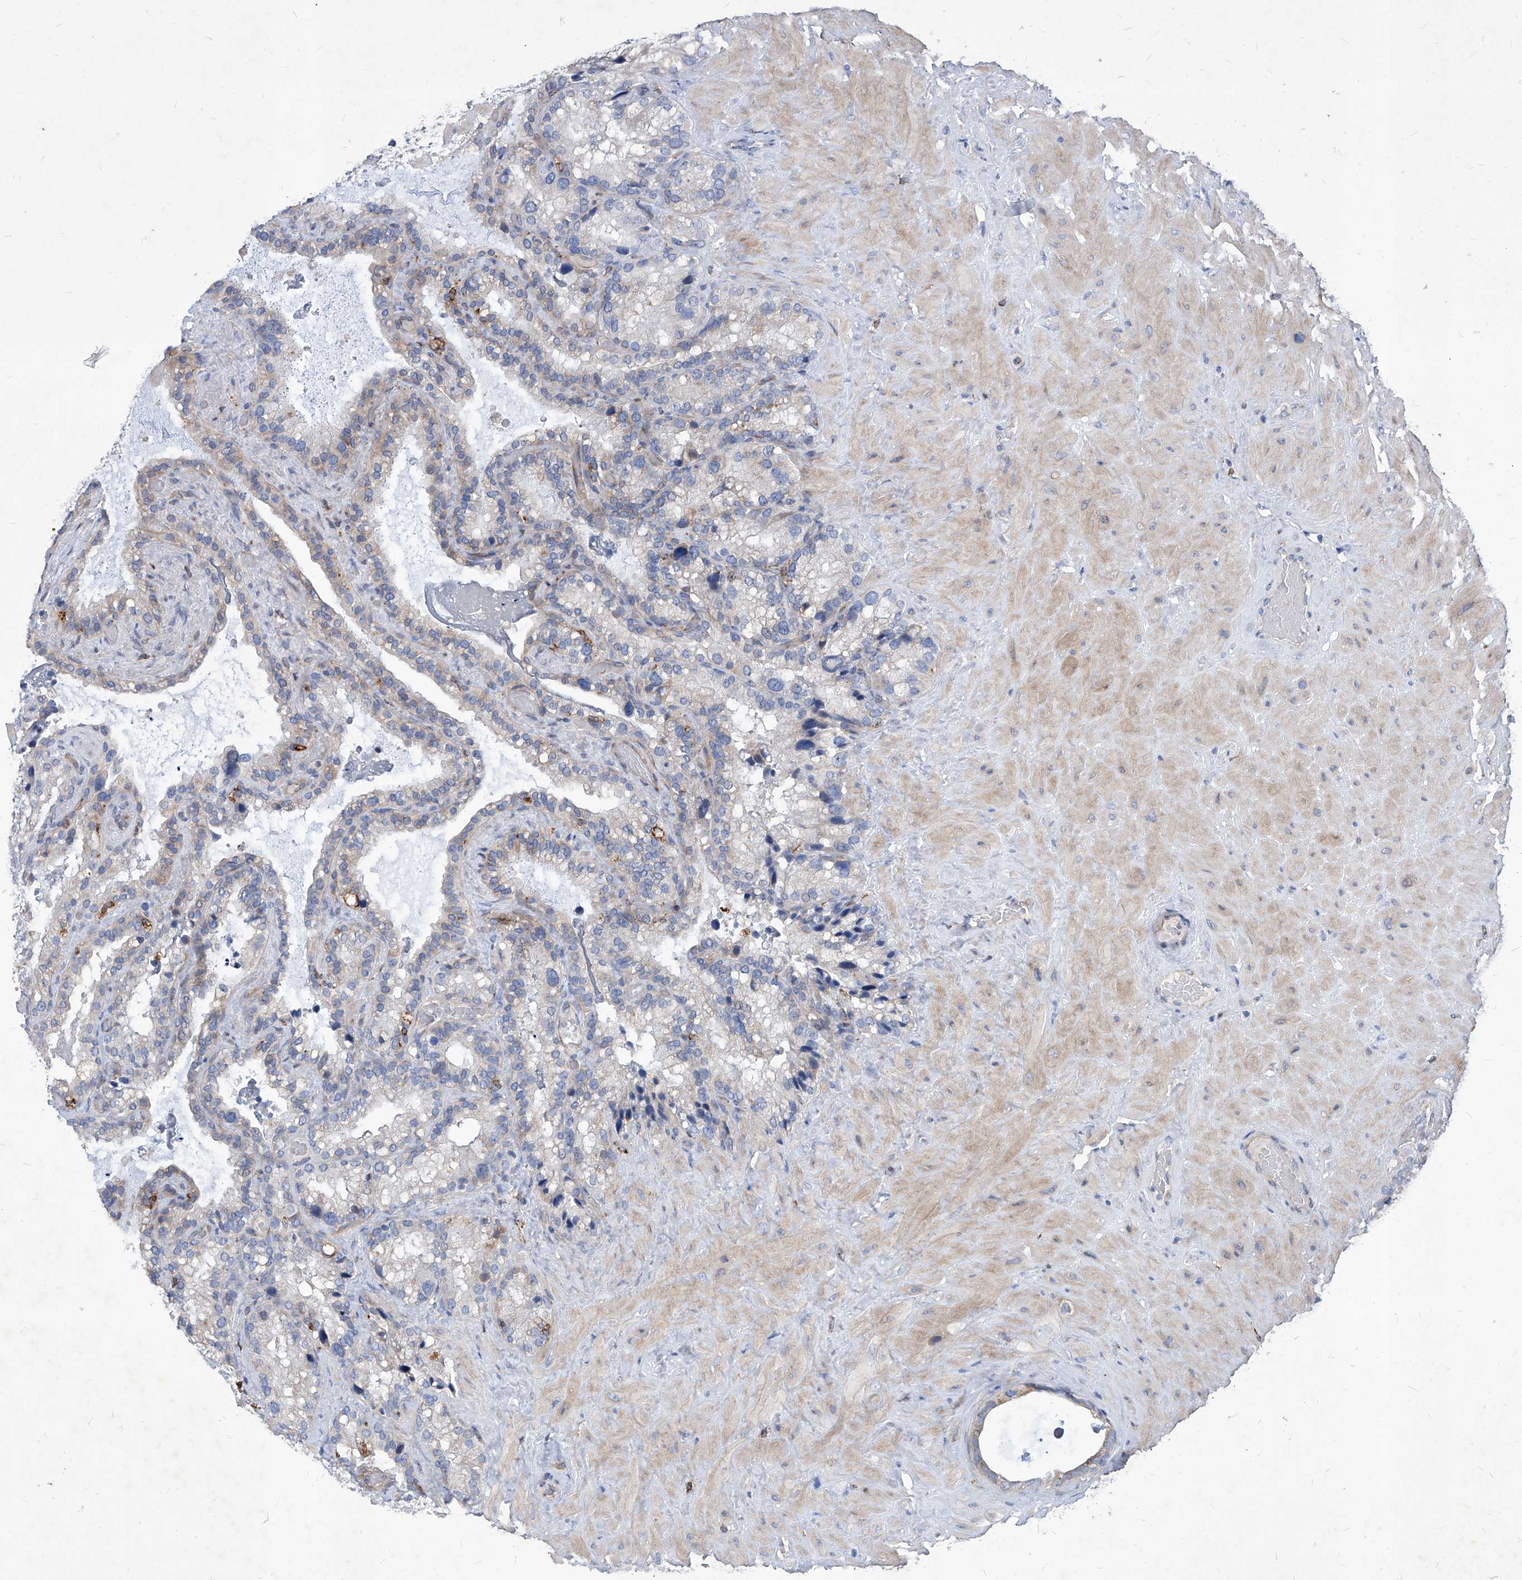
{"staining": {"intensity": "negative", "quantity": "none", "location": "none"}, "tissue": "seminal vesicle", "cell_type": "Glandular cells", "image_type": "normal", "snomed": [{"axis": "morphology", "description": "Normal tissue, NOS"}, {"axis": "topography", "description": "Prostate"}, {"axis": "topography", "description": "Seminal veicle"}], "caption": "The photomicrograph demonstrates no staining of glandular cells in normal seminal vesicle.", "gene": "UBOX5", "patient": {"sex": "male", "age": 68}}